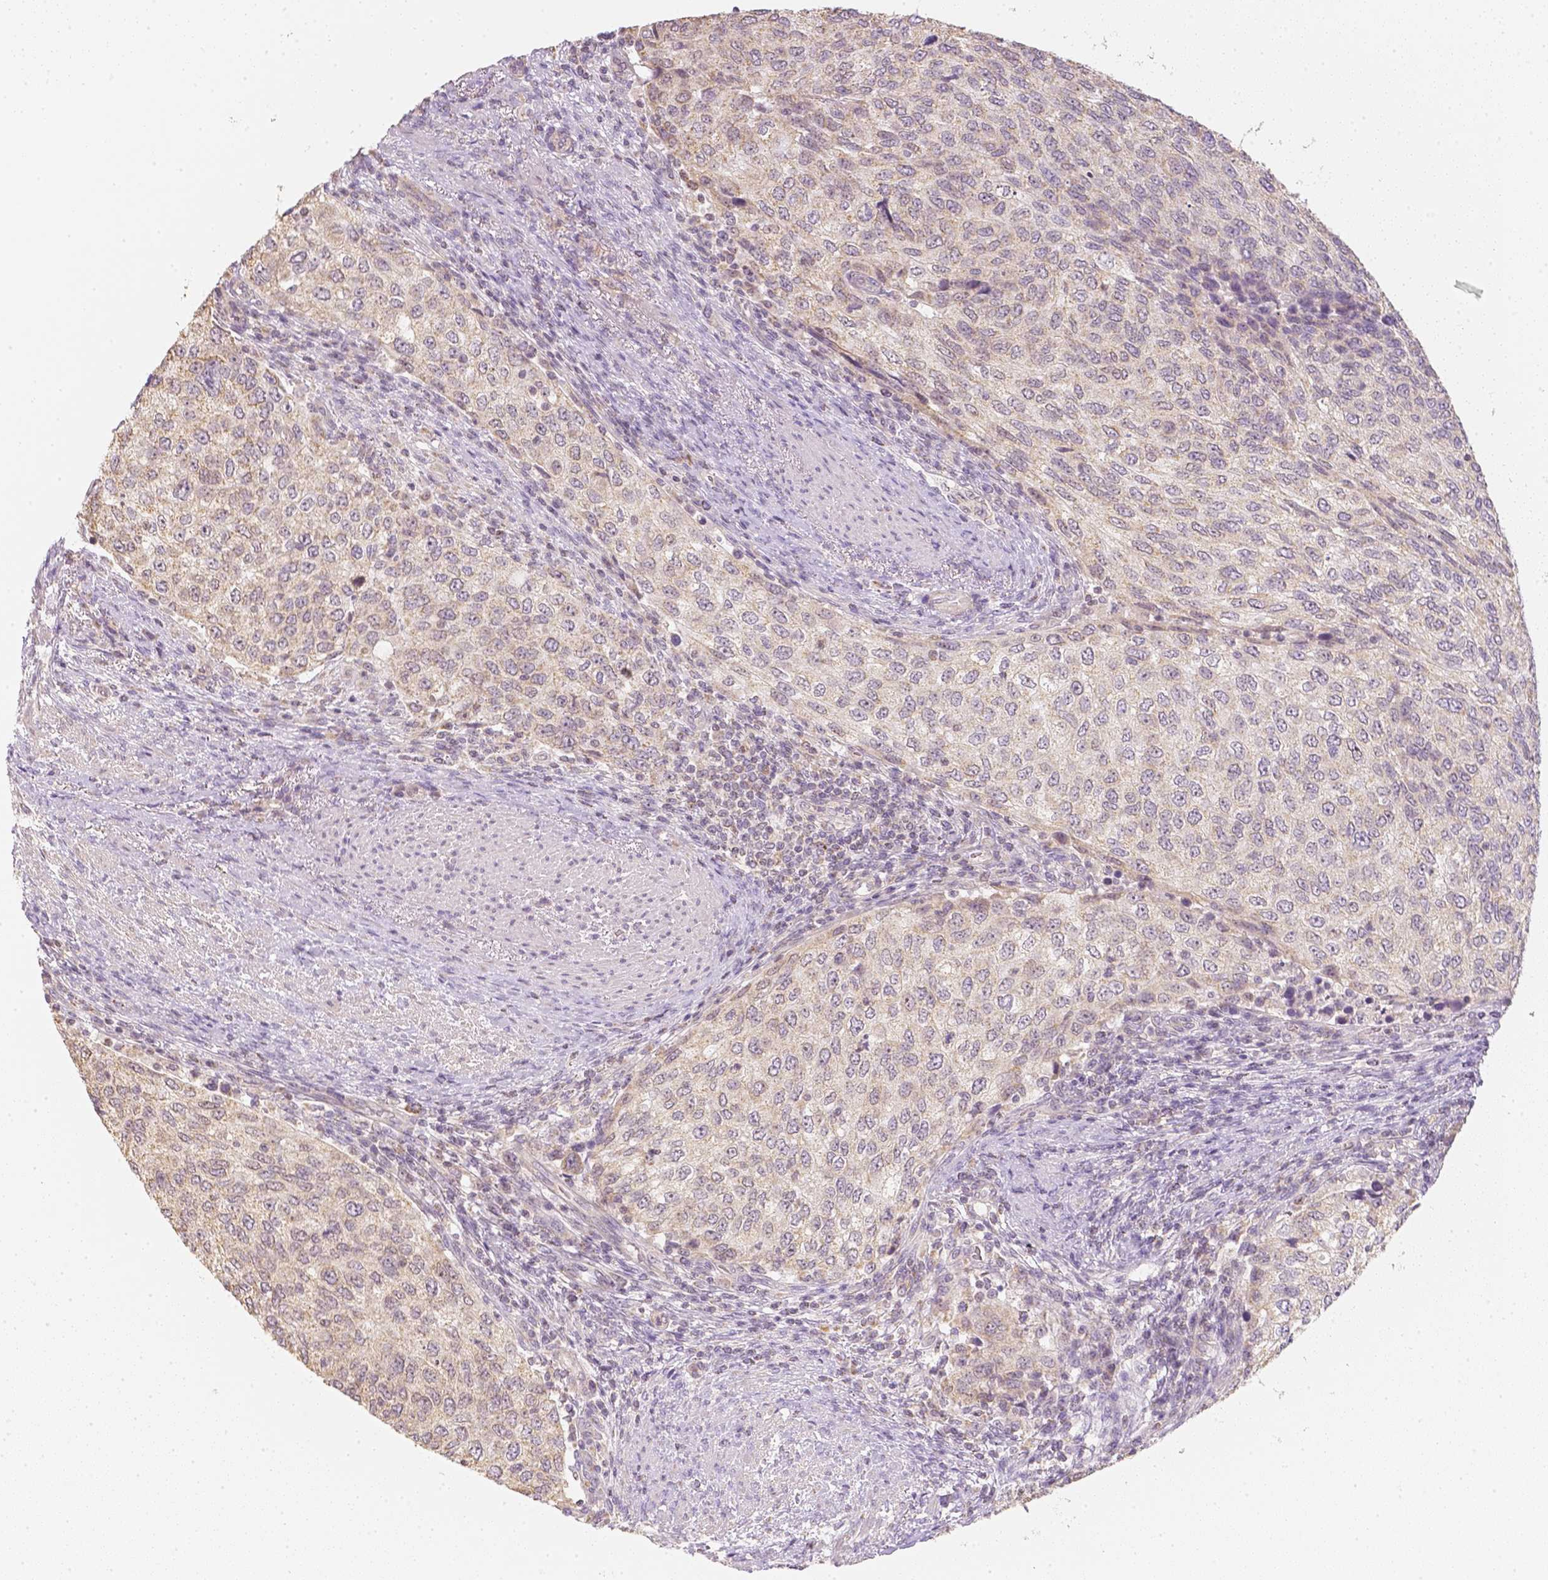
{"staining": {"intensity": "weak", "quantity": ">75%", "location": "cytoplasmic/membranous"}, "tissue": "urothelial cancer", "cell_type": "Tumor cells", "image_type": "cancer", "snomed": [{"axis": "morphology", "description": "Urothelial carcinoma, High grade"}, {"axis": "topography", "description": "Urinary bladder"}], "caption": "Immunohistochemical staining of urothelial cancer shows weak cytoplasmic/membranous protein expression in about >75% of tumor cells.", "gene": "NVL", "patient": {"sex": "female", "age": 78}}